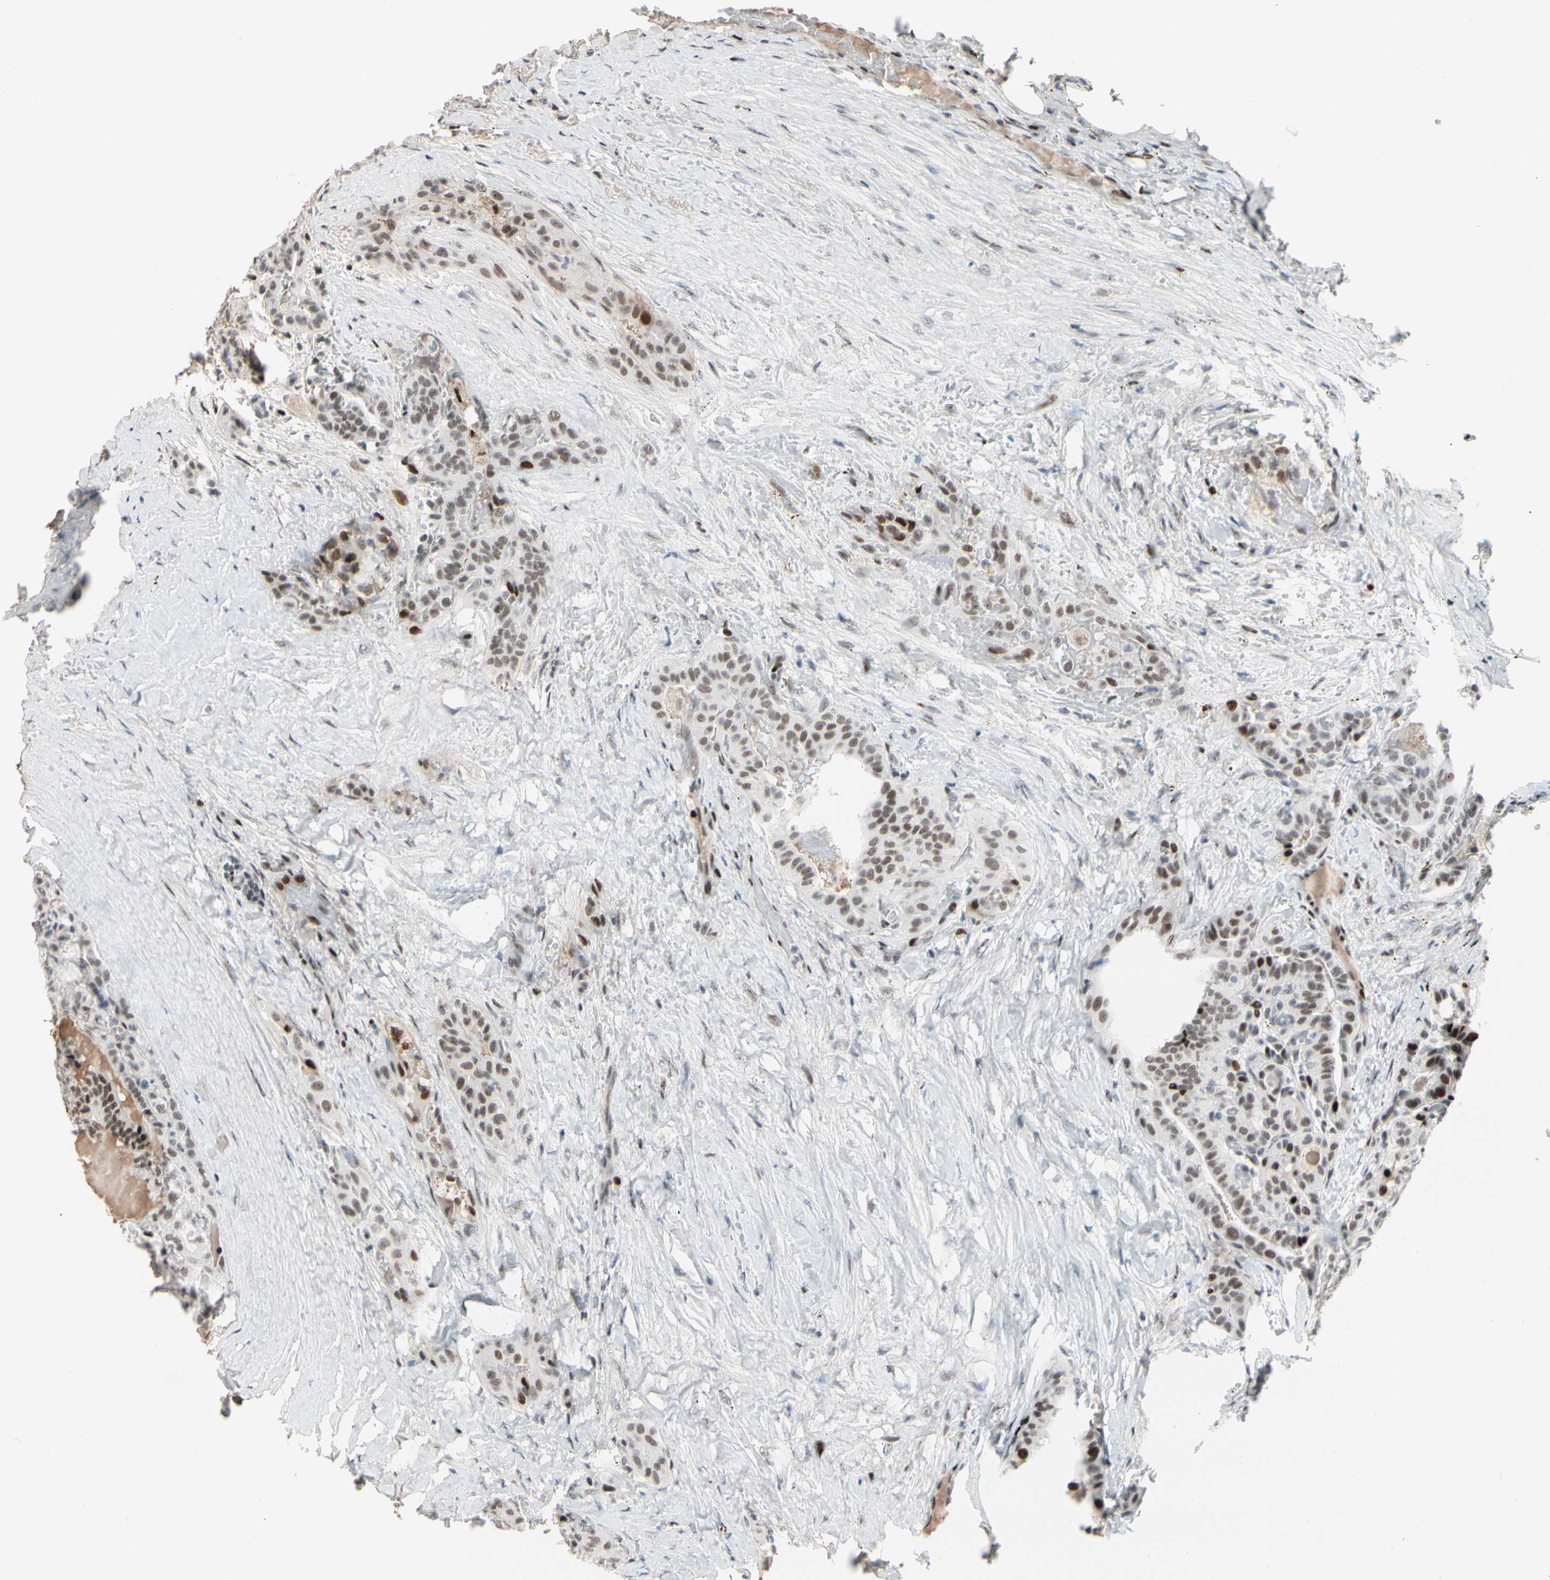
{"staining": {"intensity": "moderate", "quantity": "25%-75%", "location": "nuclear"}, "tissue": "thyroid cancer", "cell_type": "Tumor cells", "image_type": "cancer", "snomed": [{"axis": "morphology", "description": "Papillary adenocarcinoma, NOS"}, {"axis": "topography", "description": "Thyroid gland"}], "caption": "The micrograph shows staining of thyroid cancer, revealing moderate nuclear protein positivity (brown color) within tumor cells.", "gene": "FOXO3", "patient": {"sex": "male", "age": 77}}